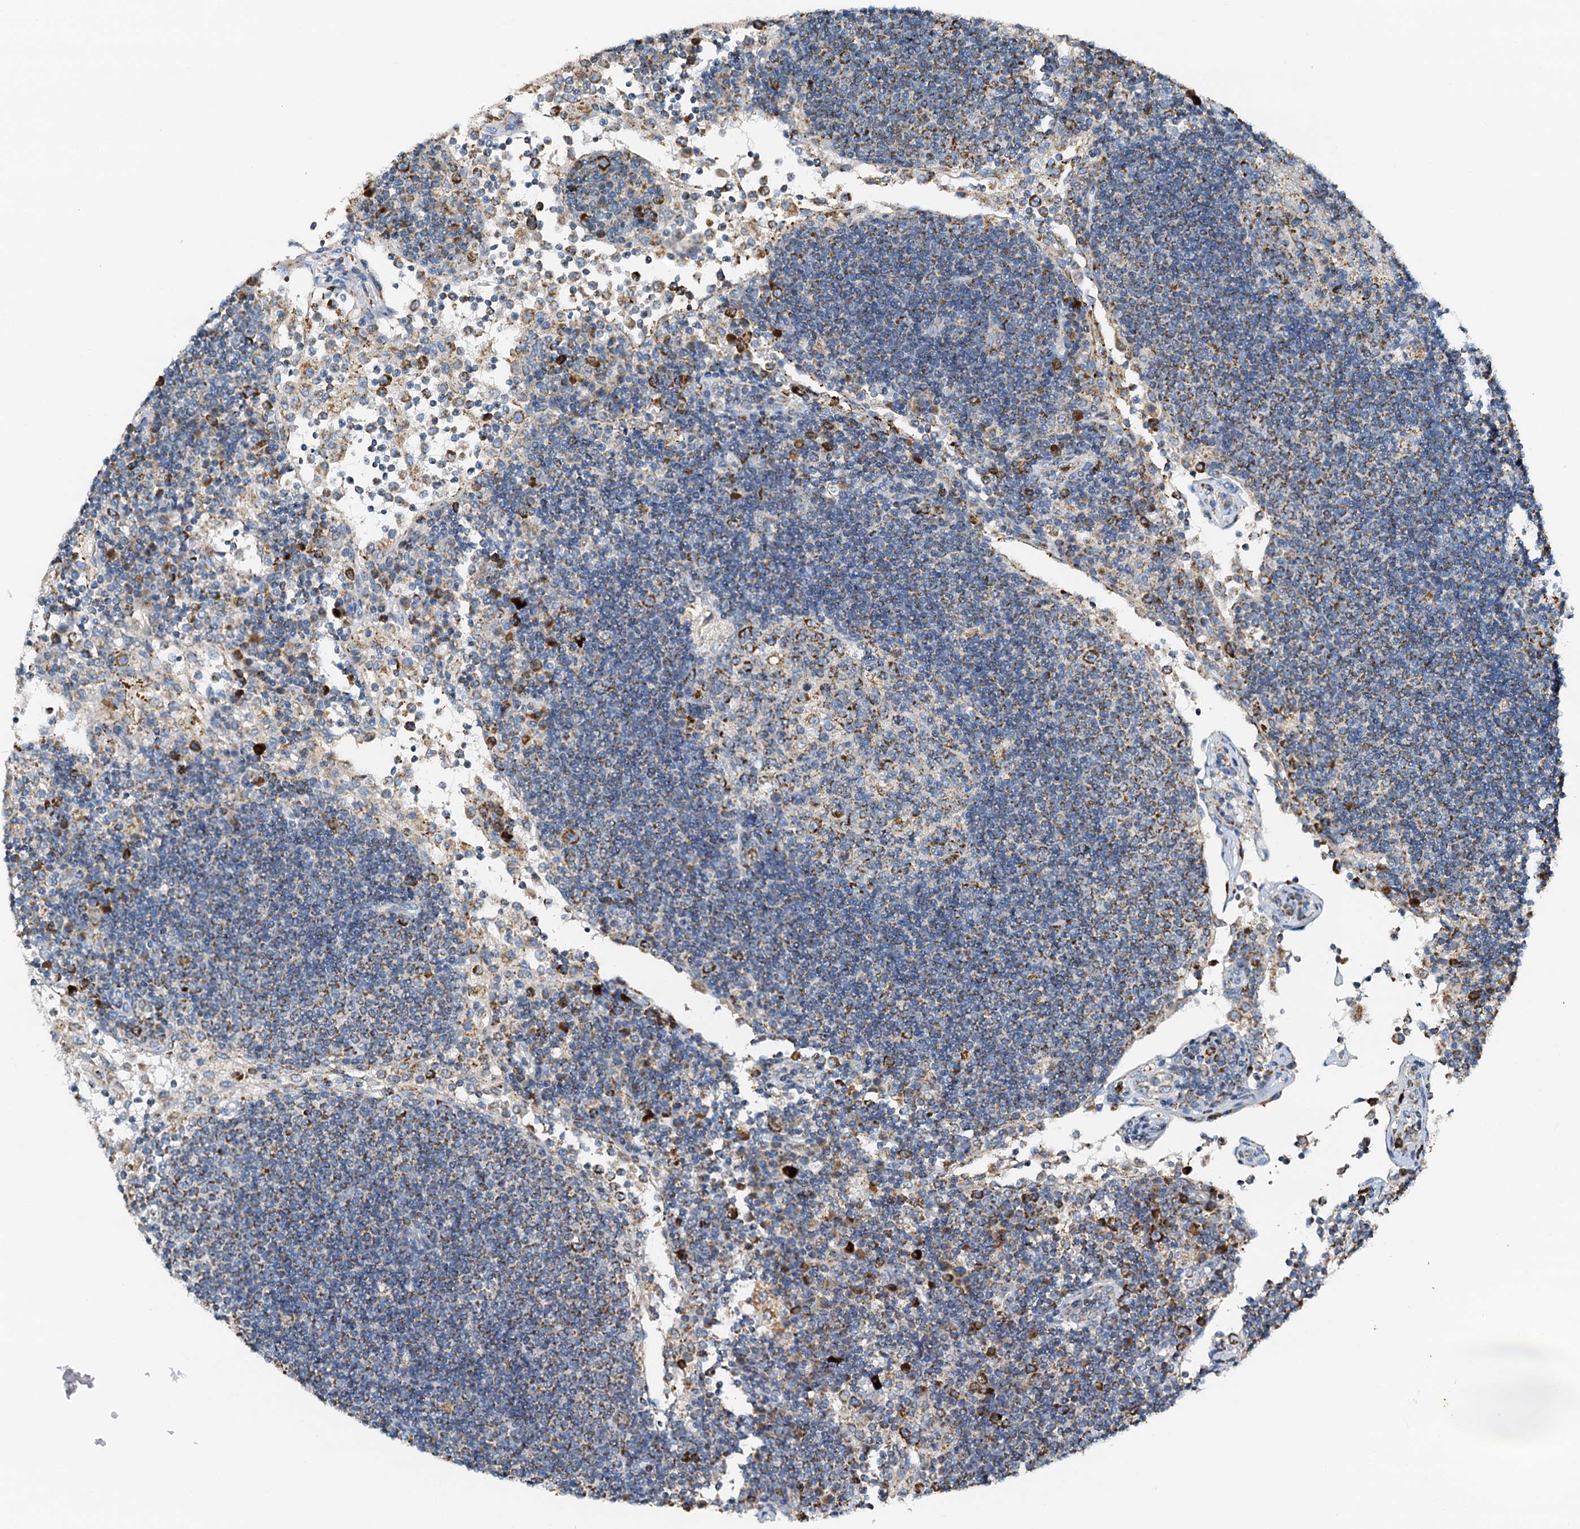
{"staining": {"intensity": "moderate", "quantity": "25%-75%", "location": "cytoplasmic/membranous"}, "tissue": "lymph node", "cell_type": "Germinal center cells", "image_type": "normal", "snomed": [{"axis": "morphology", "description": "Normal tissue, NOS"}, {"axis": "topography", "description": "Lymph node"}], "caption": "DAB (3,3'-diaminobenzidine) immunohistochemical staining of benign human lymph node exhibits moderate cytoplasmic/membranous protein staining in approximately 25%-75% of germinal center cells. Ihc stains the protein in brown and the nuclei are stained blue.", "gene": "POC1A", "patient": {"sex": "female", "age": 53}}